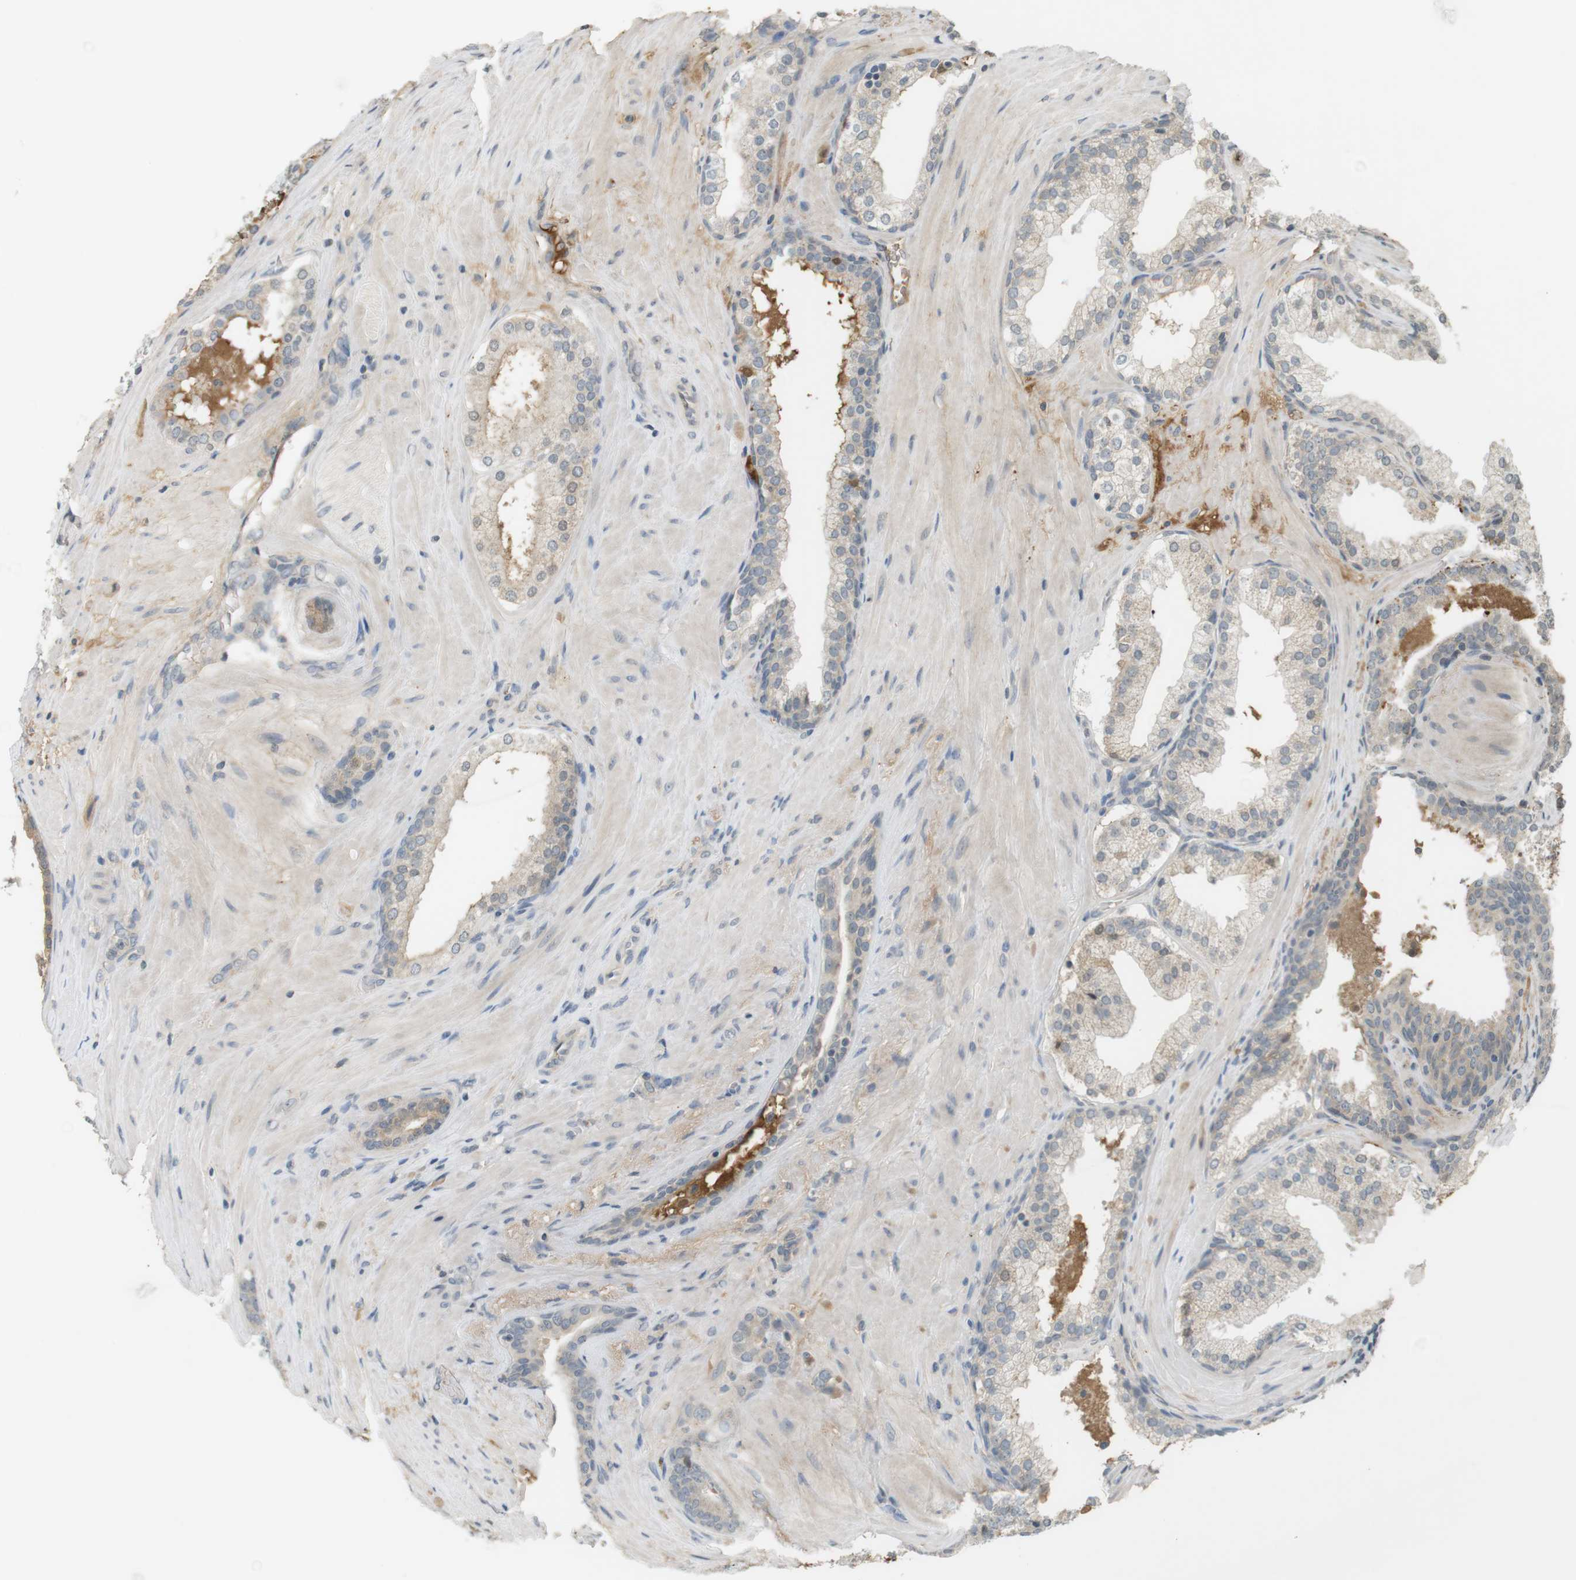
{"staining": {"intensity": "weak", "quantity": "25%-75%", "location": "cytoplasmic/membranous"}, "tissue": "prostate cancer", "cell_type": "Tumor cells", "image_type": "cancer", "snomed": [{"axis": "morphology", "description": "Adenocarcinoma, High grade"}, {"axis": "topography", "description": "Prostate"}], "caption": "Immunohistochemical staining of prostate adenocarcinoma (high-grade) exhibits low levels of weak cytoplasmic/membranous expression in approximately 25%-75% of tumor cells. (Stains: DAB in brown, nuclei in blue, Microscopy: brightfield microscopy at high magnification).", "gene": "SRR", "patient": {"sex": "male", "age": 60}}